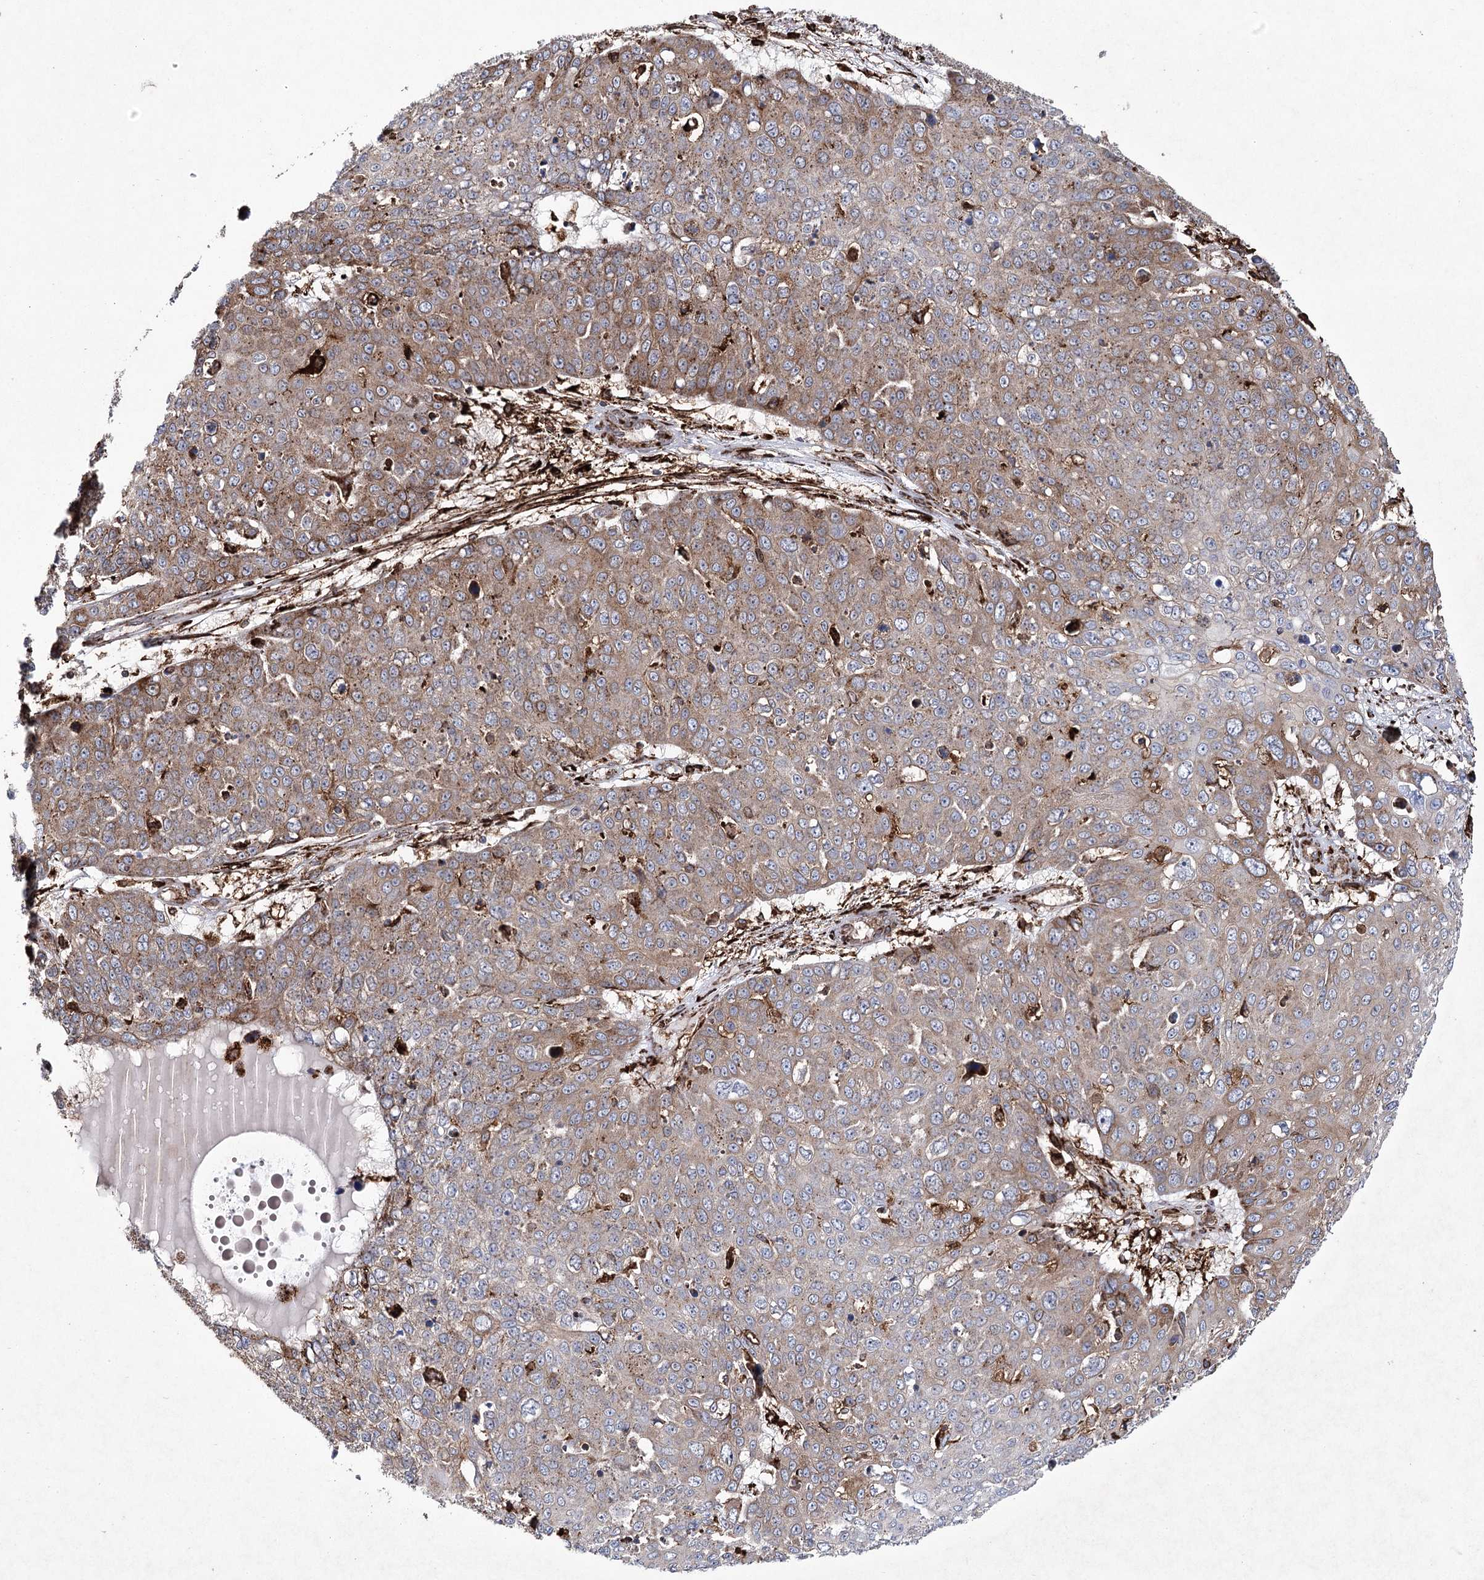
{"staining": {"intensity": "moderate", "quantity": "25%-75%", "location": "cytoplasmic/membranous"}, "tissue": "skin cancer", "cell_type": "Tumor cells", "image_type": "cancer", "snomed": [{"axis": "morphology", "description": "Squamous cell carcinoma, NOS"}, {"axis": "topography", "description": "Skin"}], "caption": "Protein staining of squamous cell carcinoma (skin) tissue exhibits moderate cytoplasmic/membranous positivity in approximately 25%-75% of tumor cells.", "gene": "DCUN1D4", "patient": {"sex": "male", "age": 71}}